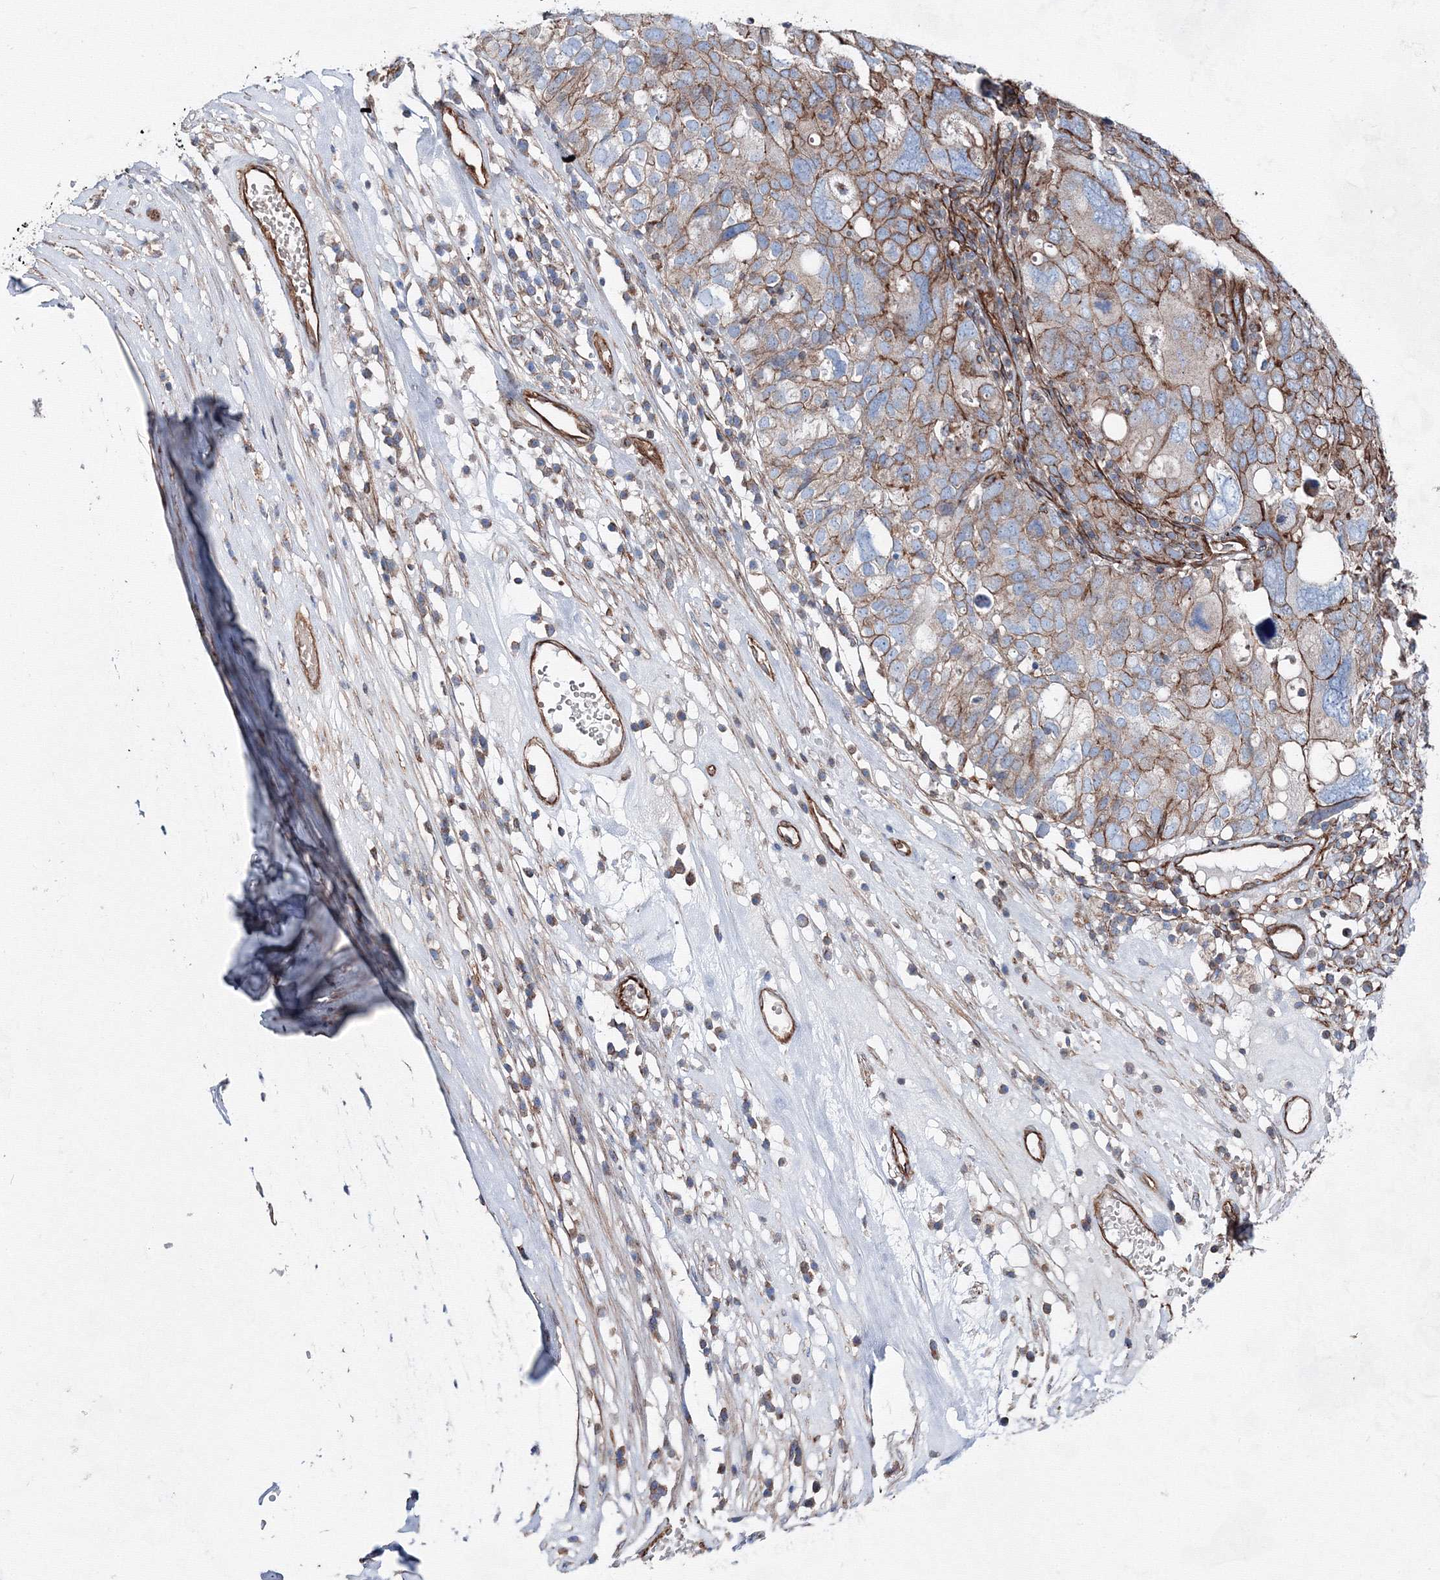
{"staining": {"intensity": "moderate", "quantity": ">75%", "location": "cytoplasmic/membranous"}, "tissue": "ovarian cancer", "cell_type": "Tumor cells", "image_type": "cancer", "snomed": [{"axis": "morphology", "description": "Carcinoma, endometroid"}, {"axis": "topography", "description": "Ovary"}], "caption": "High-magnification brightfield microscopy of endometroid carcinoma (ovarian) stained with DAB (brown) and counterstained with hematoxylin (blue). tumor cells exhibit moderate cytoplasmic/membranous staining is identified in approximately>75% of cells.", "gene": "ANKRD37", "patient": {"sex": "female", "age": 62}}